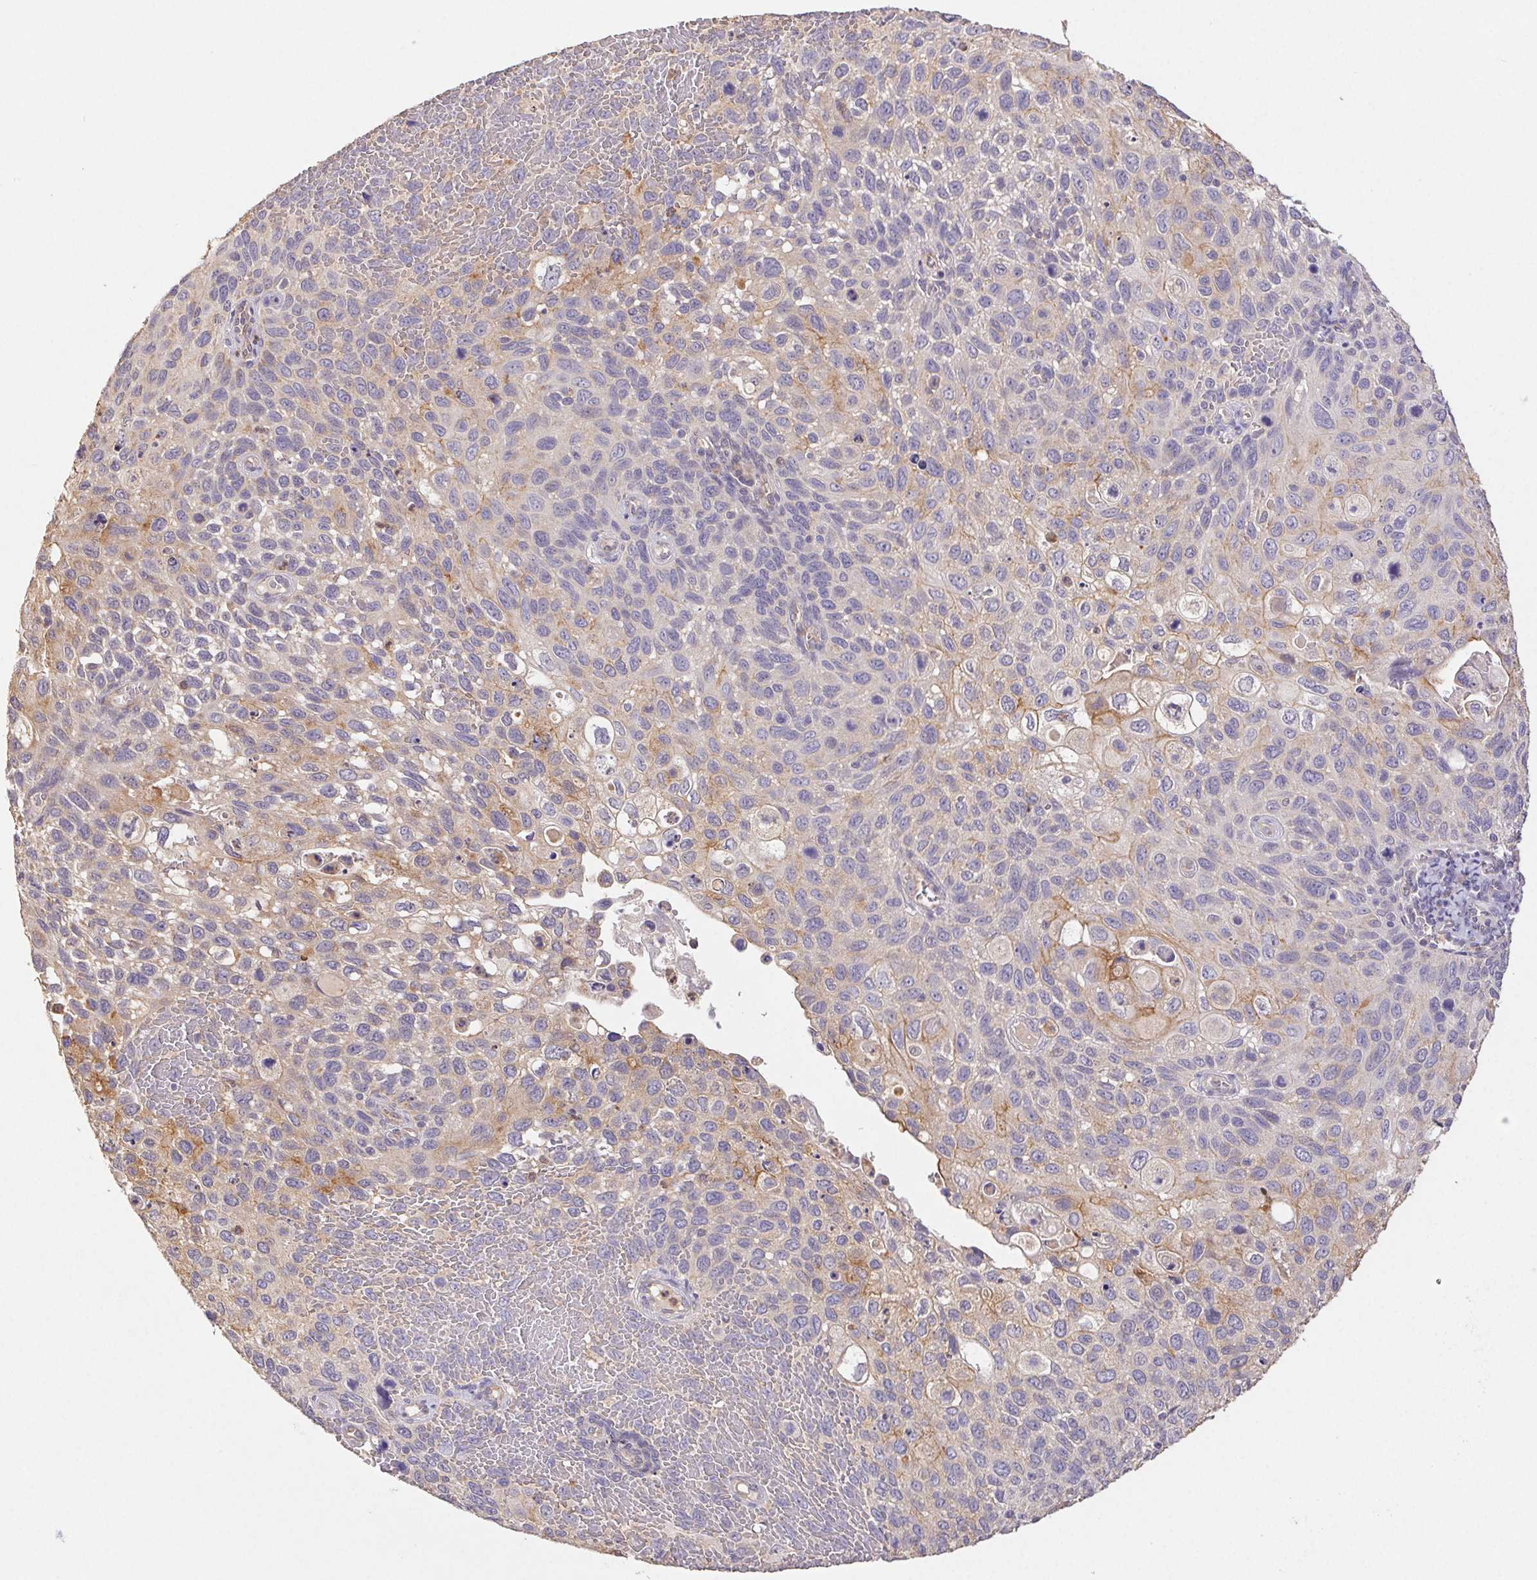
{"staining": {"intensity": "weak", "quantity": "25%-75%", "location": "cytoplasmic/membranous"}, "tissue": "cervical cancer", "cell_type": "Tumor cells", "image_type": "cancer", "snomed": [{"axis": "morphology", "description": "Squamous cell carcinoma, NOS"}, {"axis": "topography", "description": "Cervix"}], "caption": "Cervical squamous cell carcinoma stained with a protein marker exhibits weak staining in tumor cells.", "gene": "RAB11A", "patient": {"sex": "female", "age": 70}}